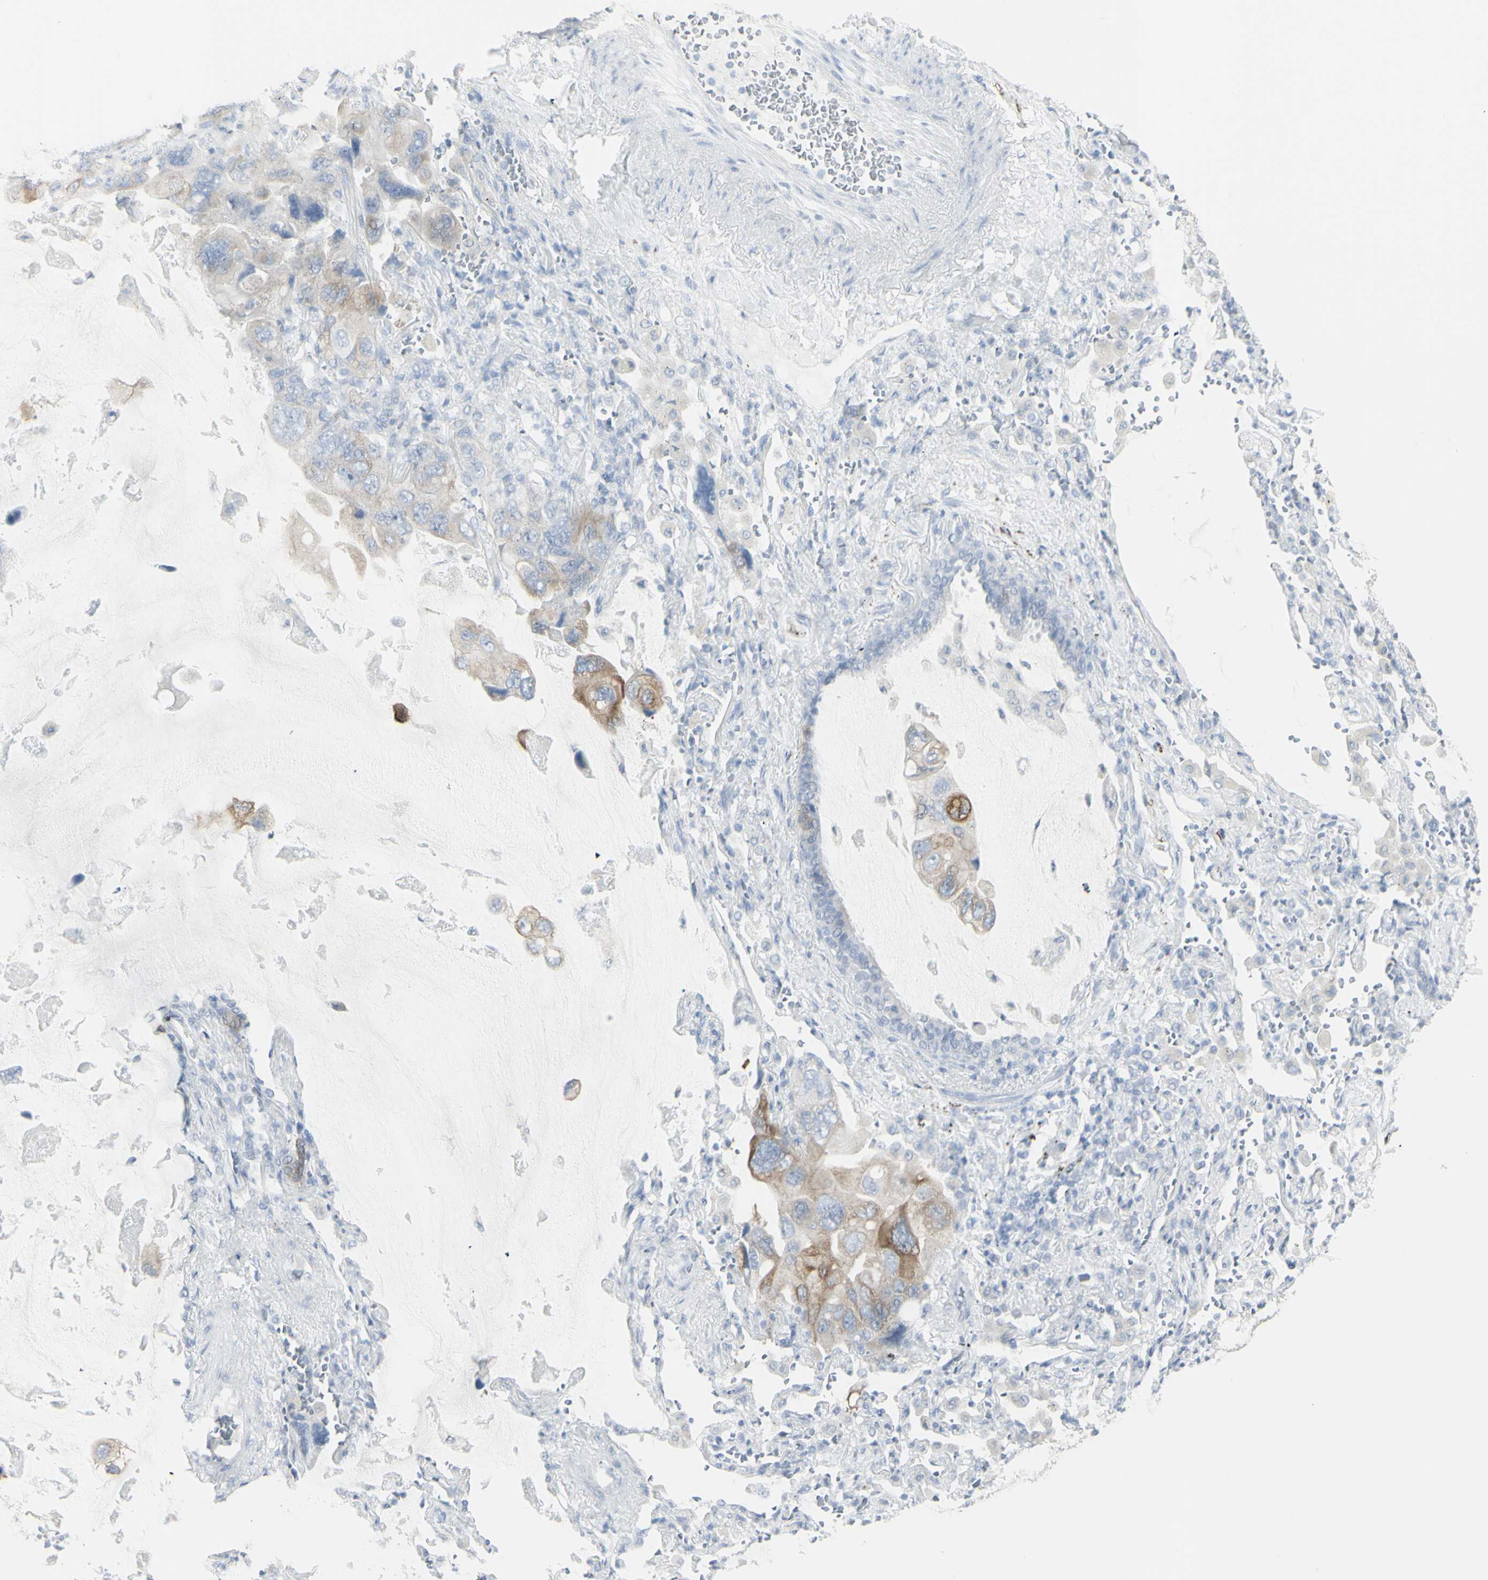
{"staining": {"intensity": "weak", "quantity": ">75%", "location": "cytoplasmic/membranous"}, "tissue": "lung cancer", "cell_type": "Tumor cells", "image_type": "cancer", "snomed": [{"axis": "morphology", "description": "Squamous cell carcinoma, NOS"}, {"axis": "topography", "description": "Lung"}], "caption": "Lung squamous cell carcinoma stained with a protein marker reveals weak staining in tumor cells.", "gene": "ENSG00000198211", "patient": {"sex": "female", "age": 73}}